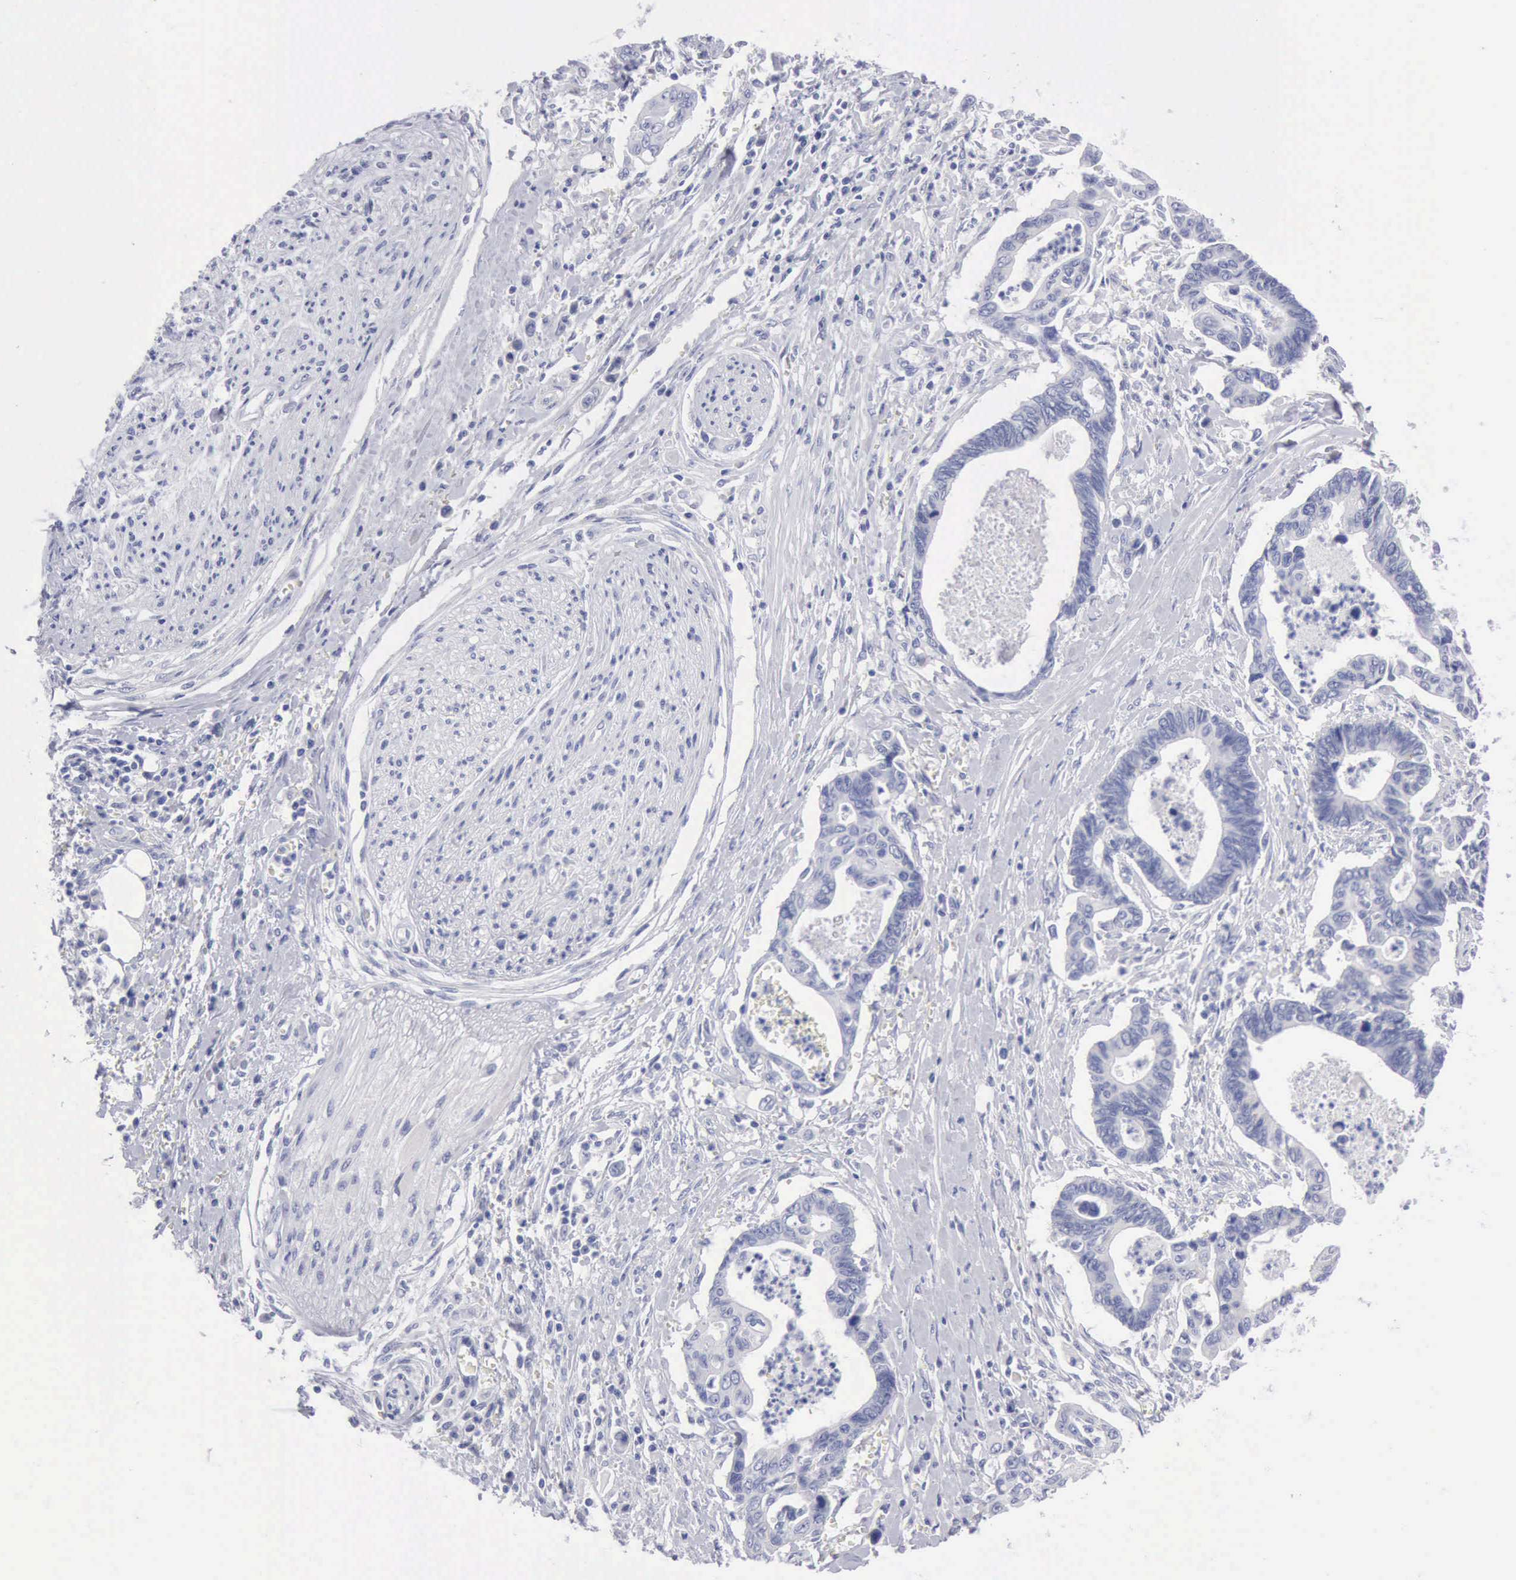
{"staining": {"intensity": "negative", "quantity": "none", "location": "none"}, "tissue": "pancreatic cancer", "cell_type": "Tumor cells", "image_type": "cancer", "snomed": [{"axis": "morphology", "description": "Adenocarcinoma, NOS"}, {"axis": "topography", "description": "Pancreas"}], "caption": "Tumor cells show no significant expression in pancreatic cancer.", "gene": "ANGEL1", "patient": {"sex": "female", "age": 70}}